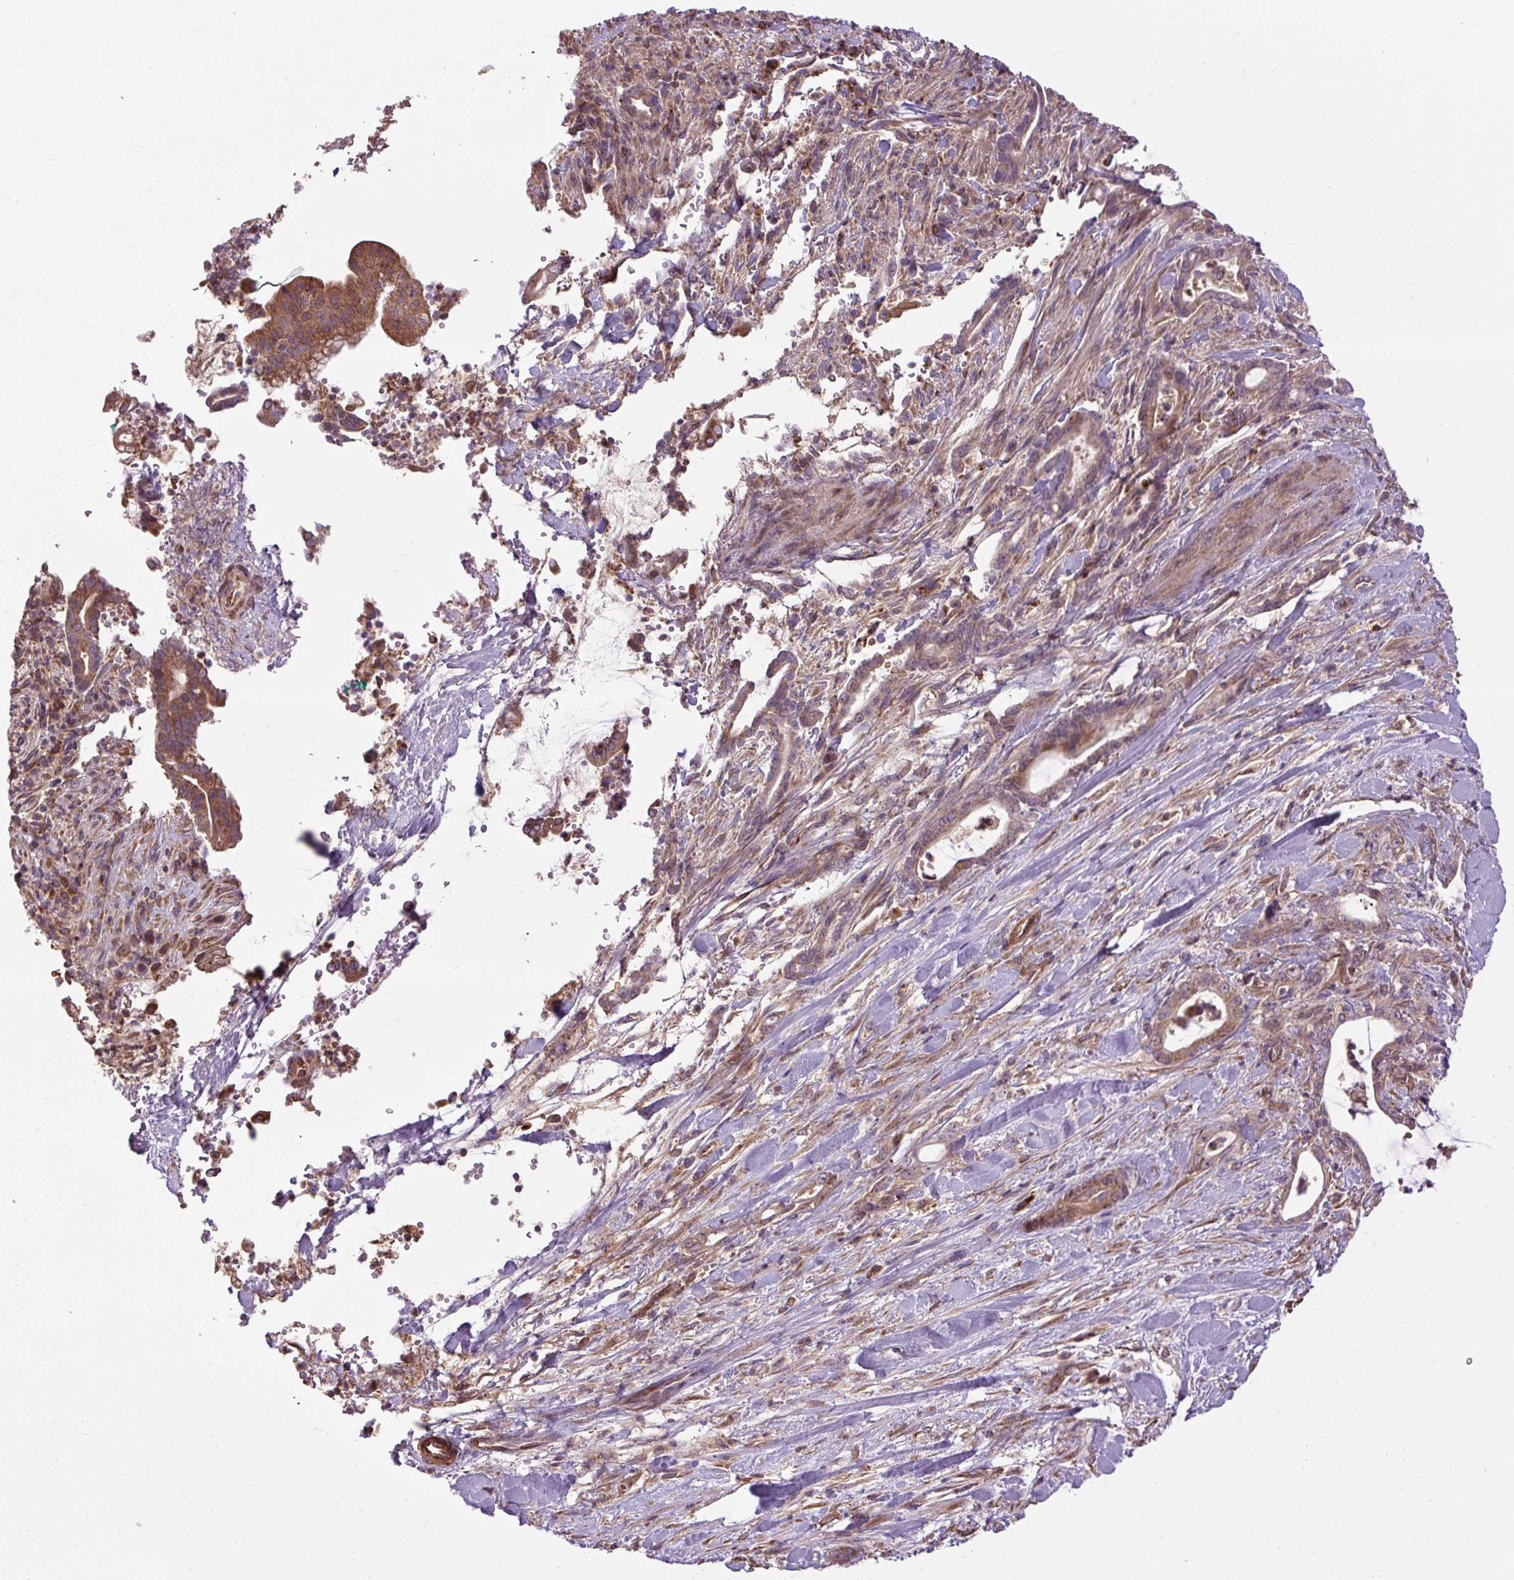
{"staining": {"intensity": "moderate", "quantity": ">75%", "location": "cytoplasmic/membranous"}, "tissue": "pancreatic cancer", "cell_type": "Tumor cells", "image_type": "cancer", "snomed": [{"axis": "morphology", "description": "Normal tissue, NOS"}, {"axis": "morphology", "description": "Adenocarcinoma, NOS"}, {"axis": "topography", "description": "Pancreas"}], "caption": "Immunohistochemical staining of human pancreatic adenocarcinoma reveals medium levels of moderate cytoplasmic/membranous staining in about >75% of tumor cells.", "gene": "FLRT1", "patient": {"sex": "female", "age": 55}}